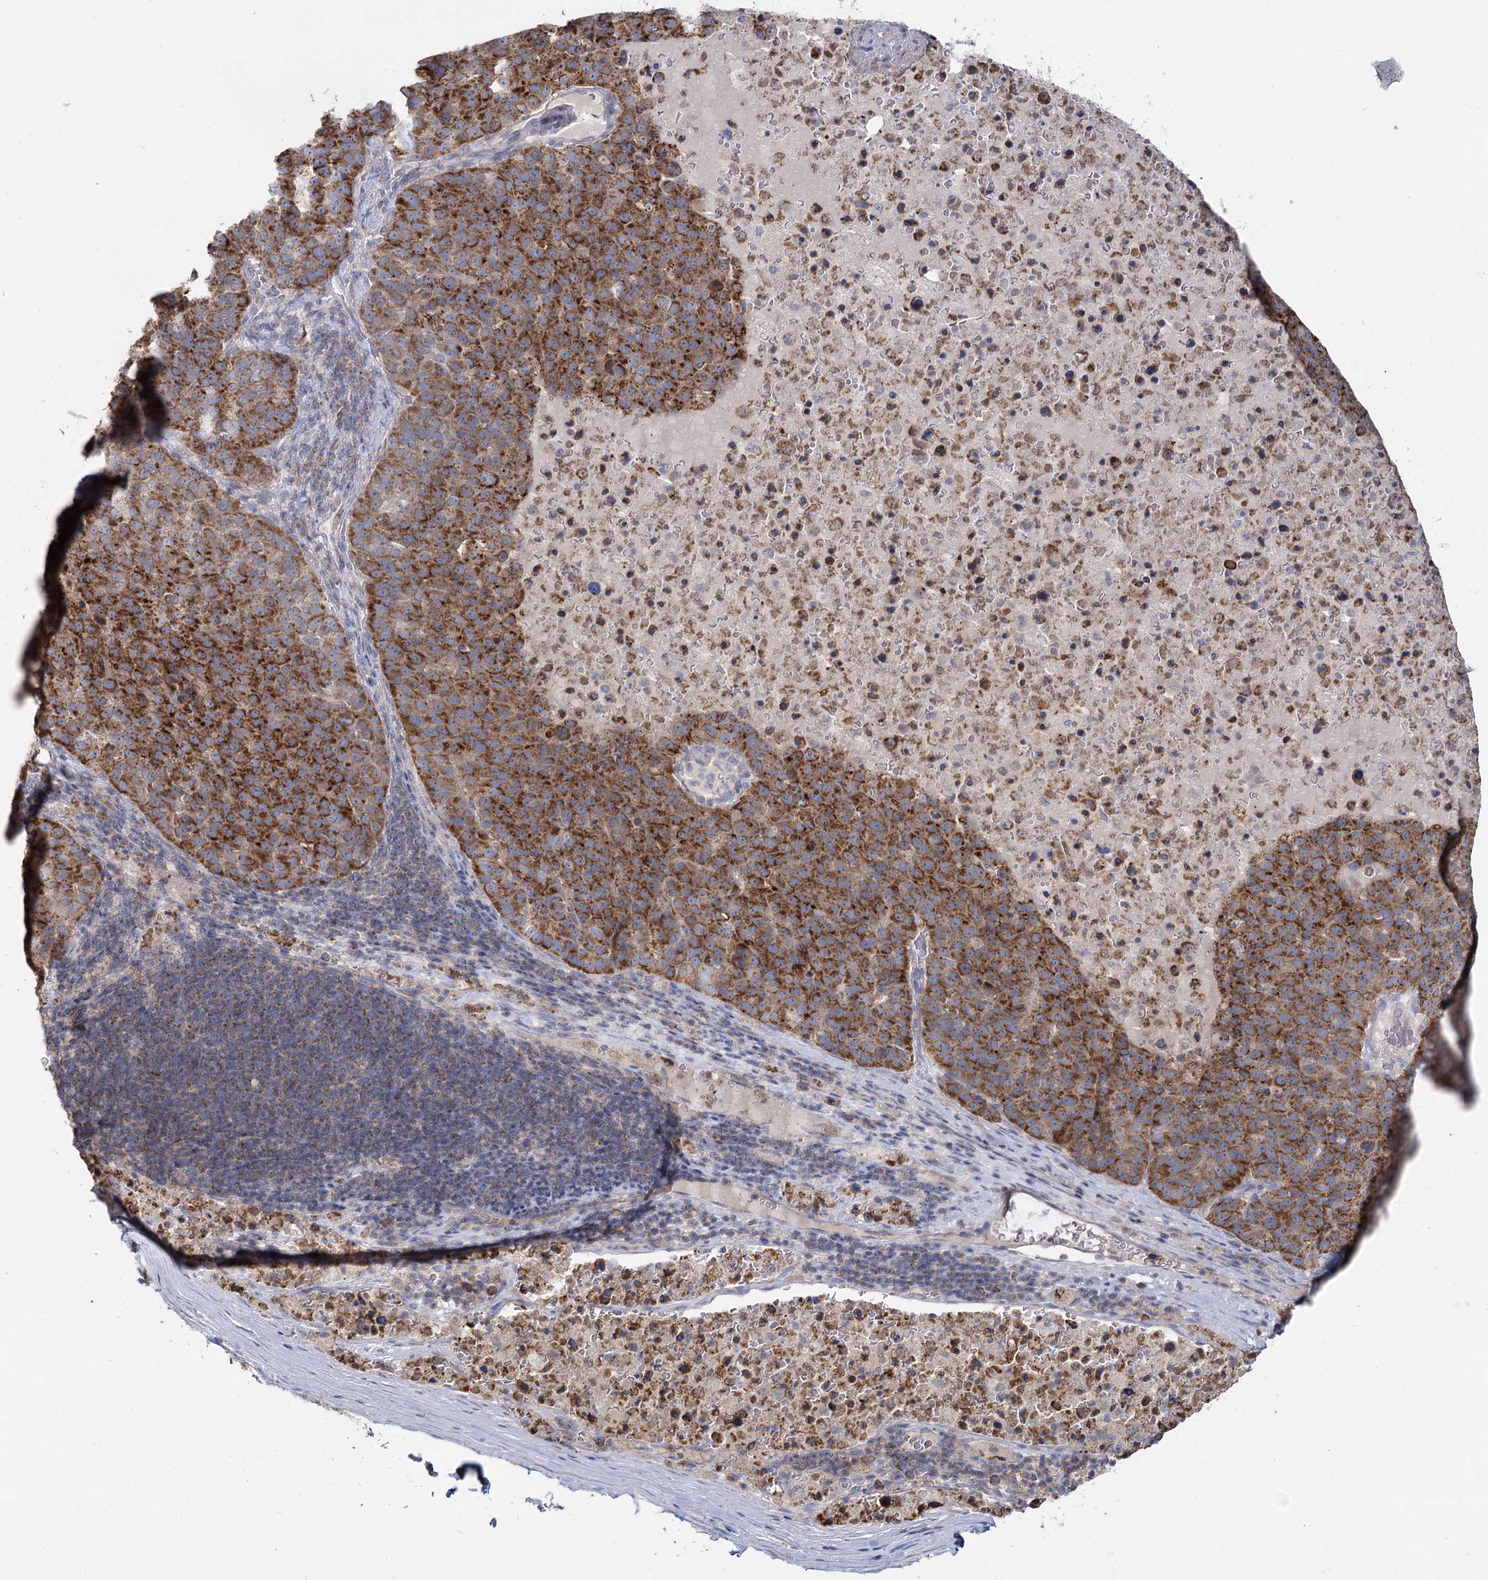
{"staining": {"intensity": "strong", "quantity": ">75%", "location": "cytoplasmic/membranous"}, "tissue": "pancreatic cancer", "cell_type": "Tumor cells", "image_type": "cancer", "snomed": [{"axis": "morphology", "description": "Adenocarcinoma, NOS"}, {"axis": "topography", "description": "Pancreas"}], "caption": "Immunohistochemistry (IHC) (DAB (3,3'-diaminobenzidine)) staining of pancreatic cancer reveals strong cytoplasmic/membranous protein positivity in about >75% of tumor cells.", "gene": "ACOX2", "patient": {"sex": "female", "age": 61}}